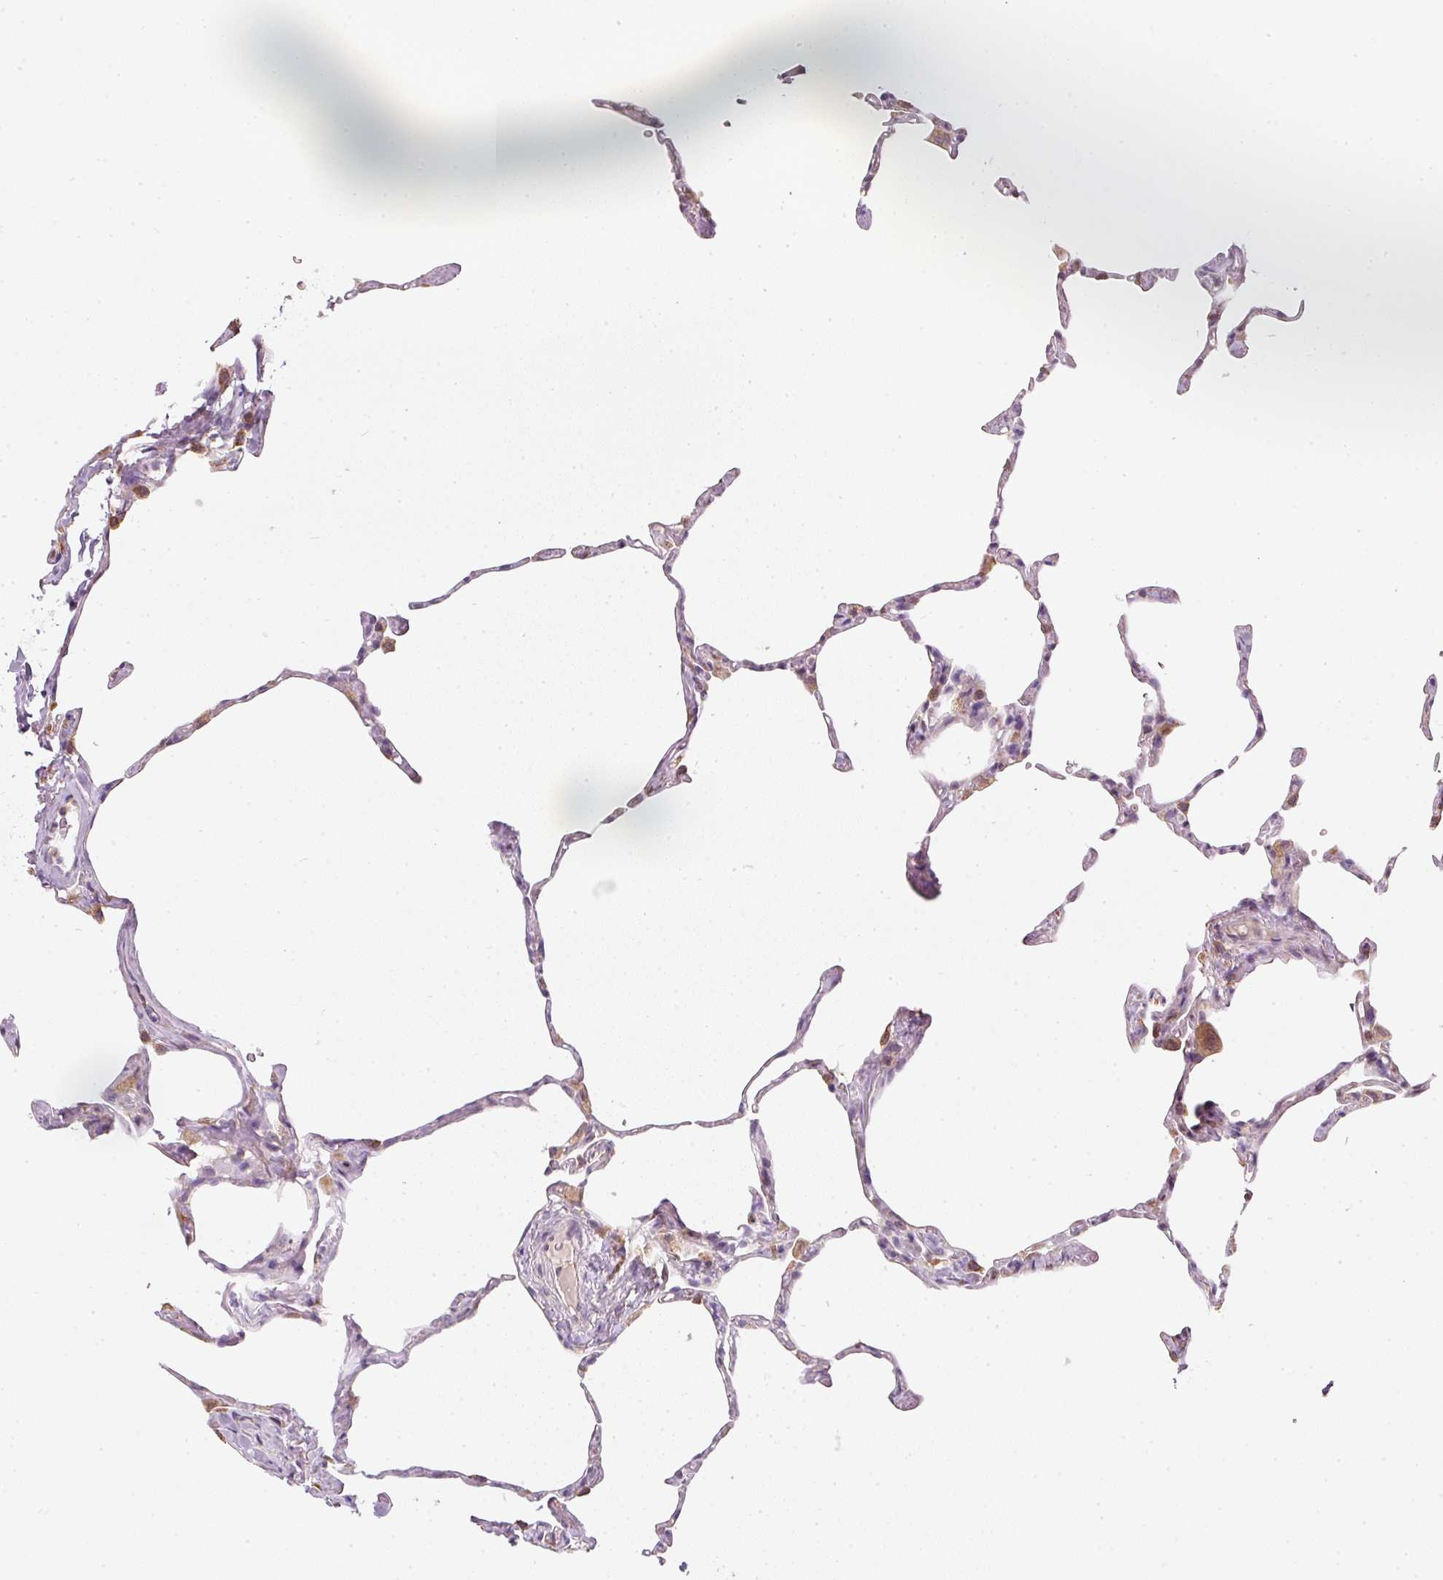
{"staining": {"intensity": "moderate", "quantity": "25%-75%", "location": "cytoplasmic/membranous"}, "tissue": "lung", "cell_type": "Alveolar cells", "image_type": "normal", "snomed": [{"axis": "morphology", "description": "Normal tissue, NOS"}, {"axis": "topography", "description": "Lung"}], "caption": "A photomicrograph of lung stained for a protein shows moderate cytoplasmic/membranous brown staining in alveolar cells. The staining was performed using DAB (3,3'-diaminobenzidine), with brown indicating positive protein expression. Nuclei are stained blue with hematoxylin.", "gene": "MORN4", "patient": {"sex": "male", "age": 65}}